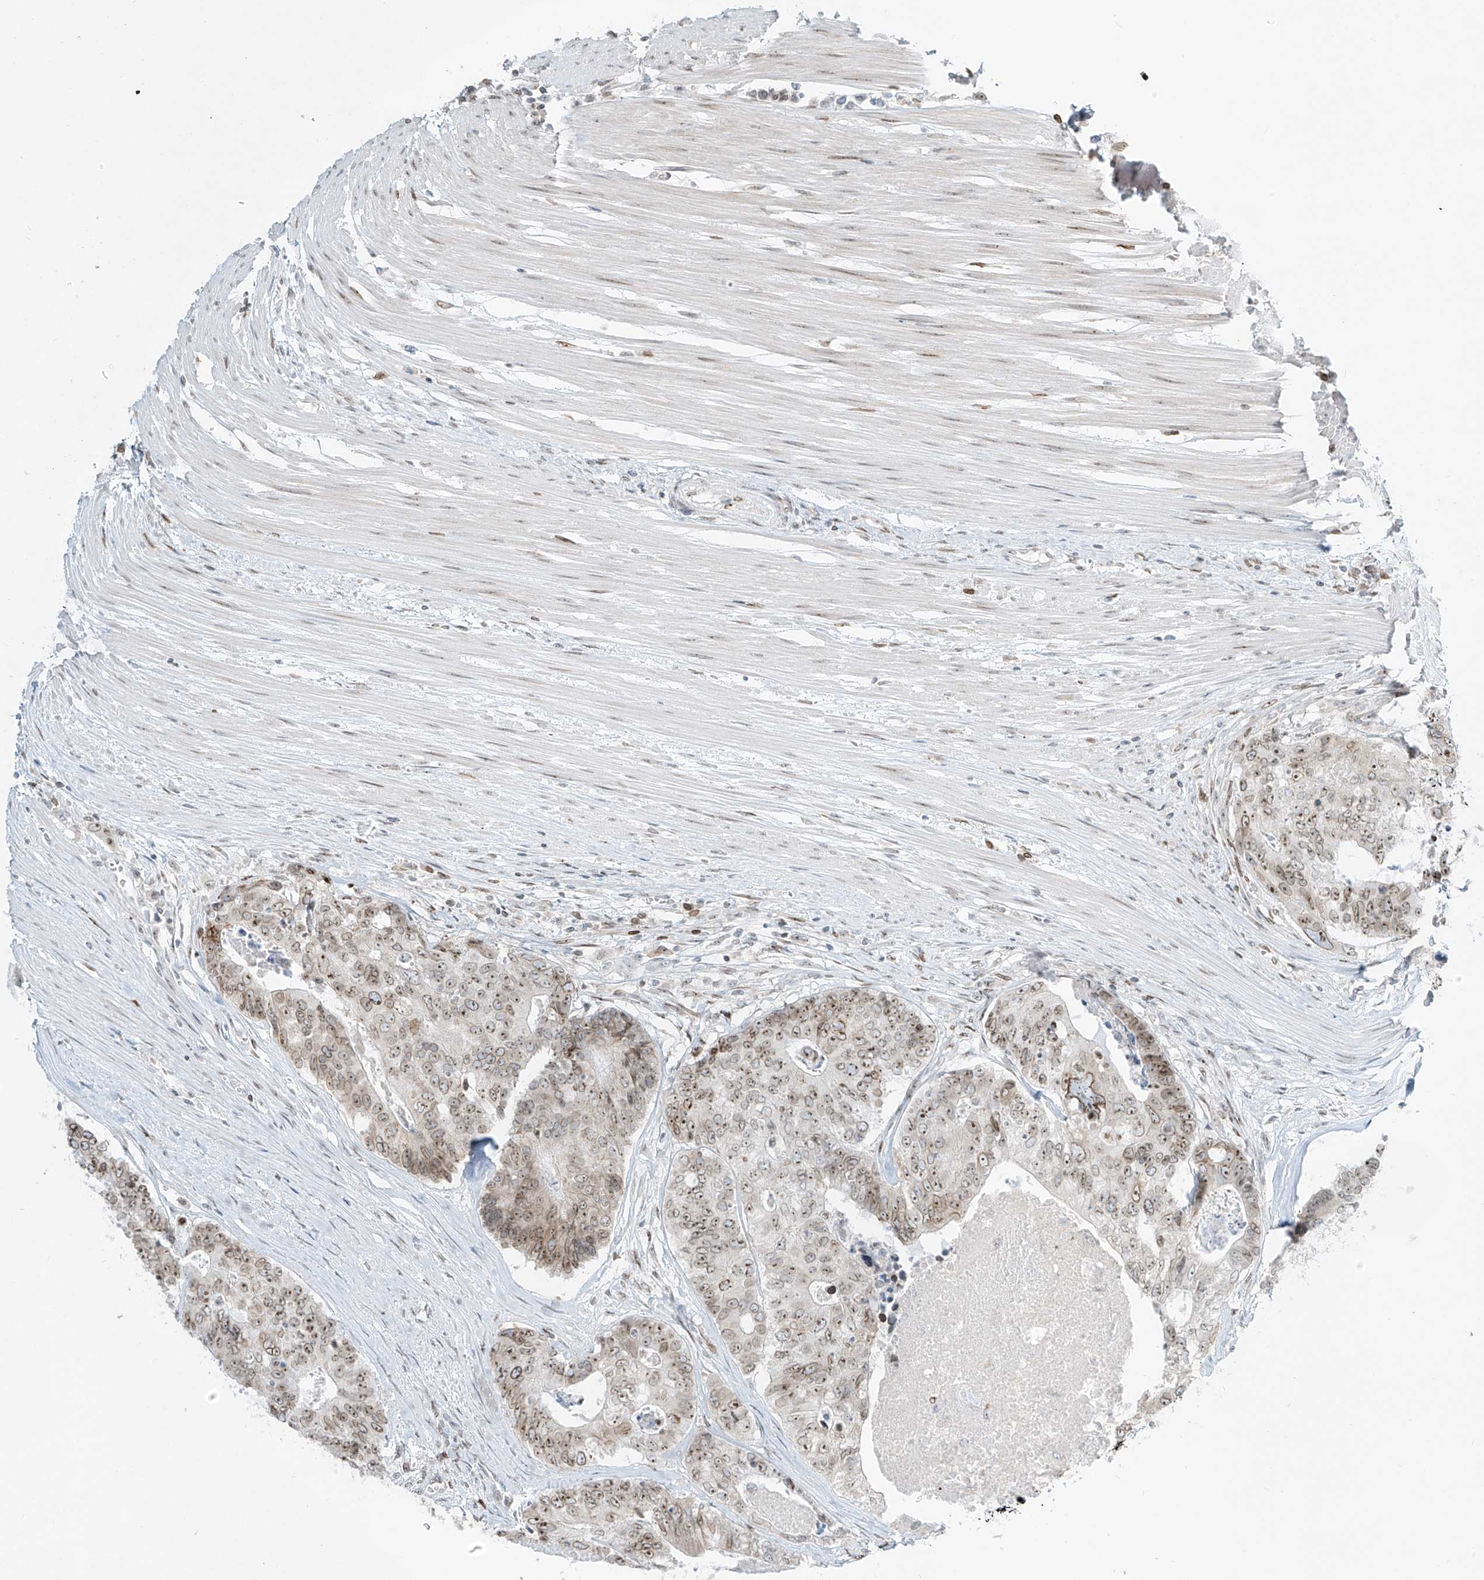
{"staining": {"intensity": "moderate", "quantity": ">75%", "location": "cytoplasmic/membranous,nuclear"}, "tissue": "colorectal cancer", "cell_type": "Tumor cells", "image_type": "cancer", "snomed": [{"axis": "morphology", "description": "Adenocarcinoma, NOS"}, {"axis": "topography", "description": "Colon"}], "caption": "This histopathology image shows IHC staining of human colorectal cancer, with medium moderate cytoplasmic/membranous and nuclear expression in about >75% of tumor cells.", "gene": "SAMD15", "patient": {"sex": "female", "age": 67}}